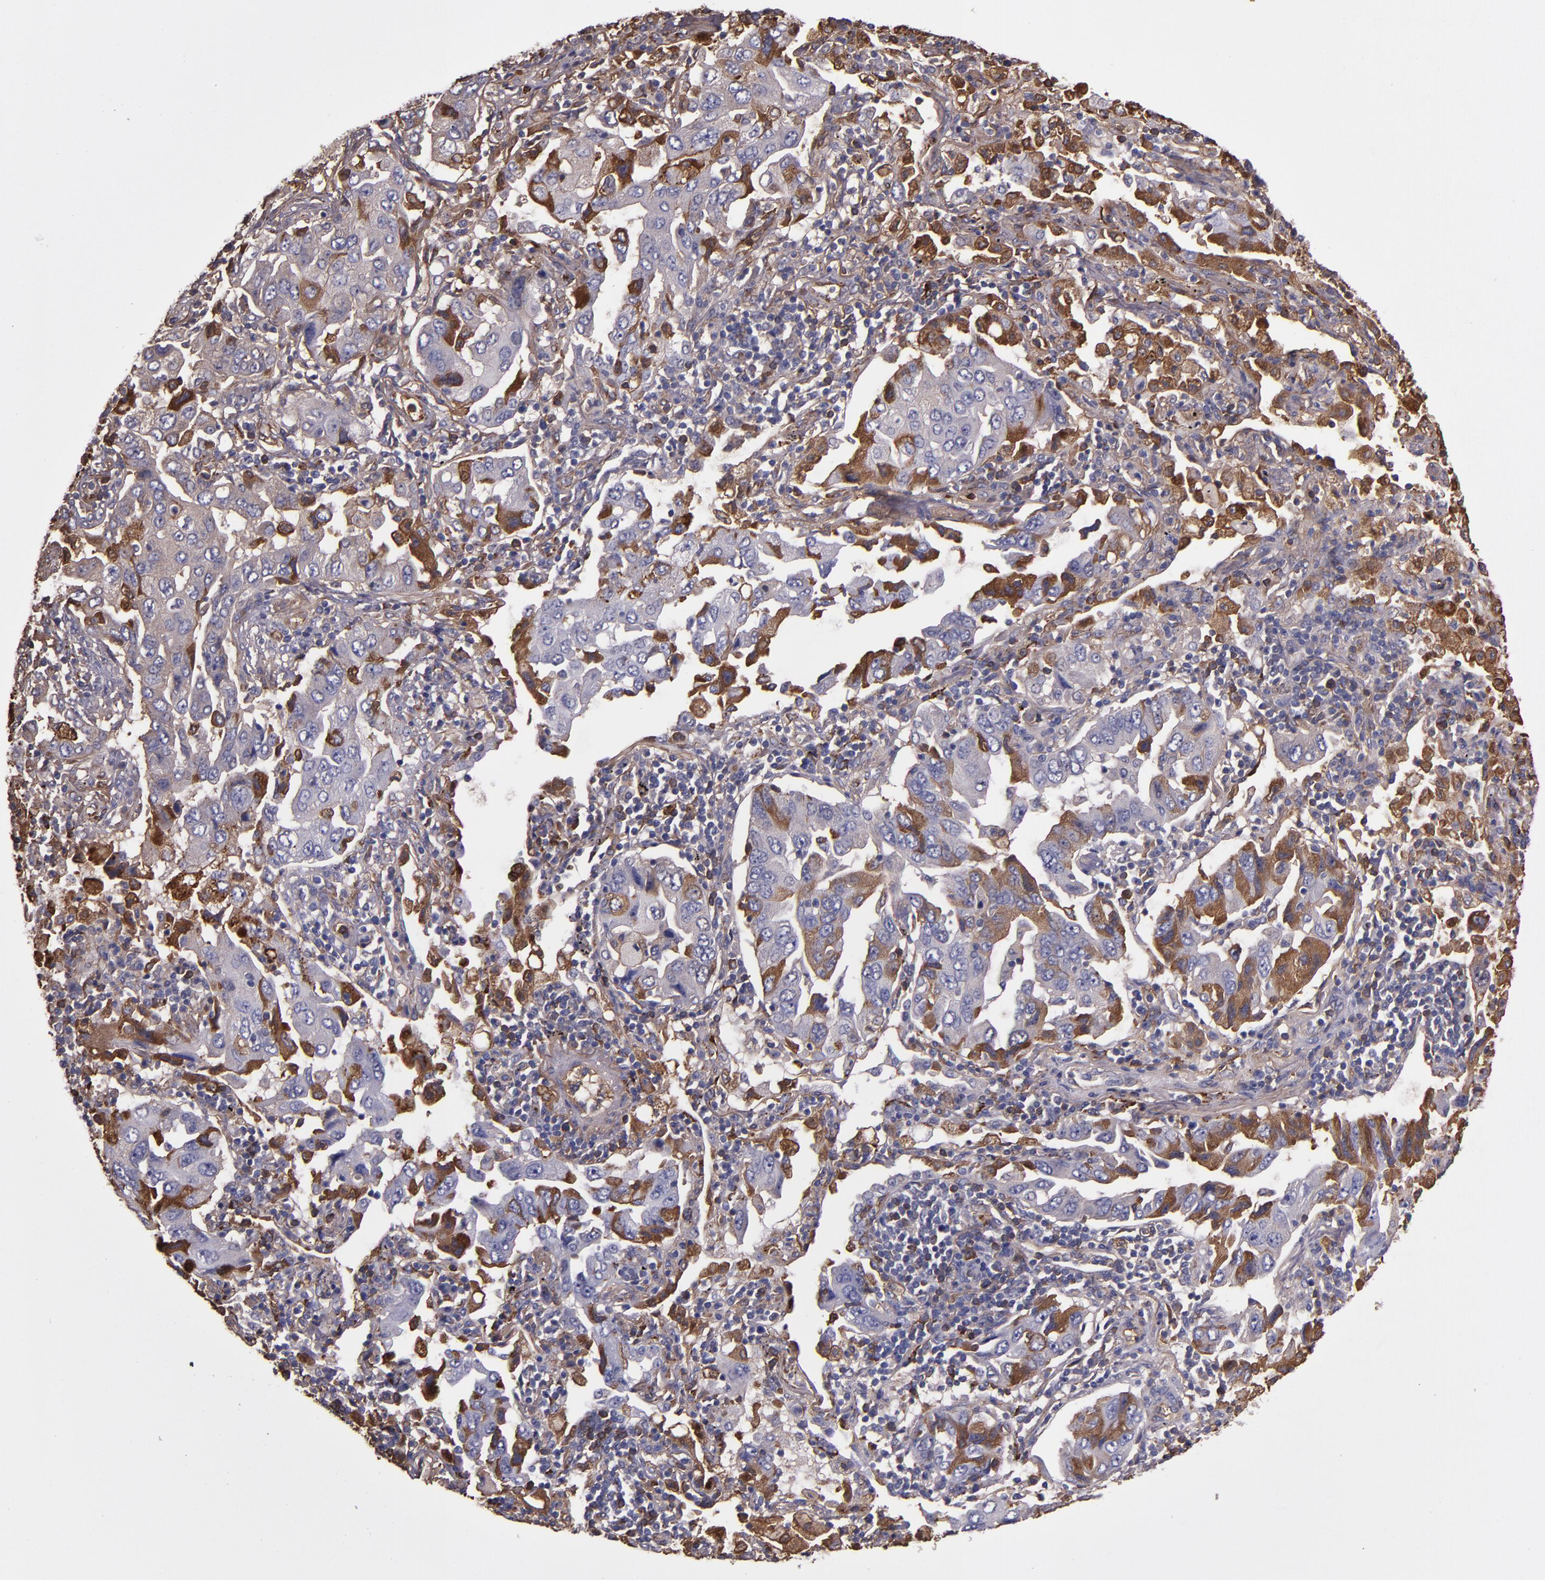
{"staining": {"intensity": "moderate", "quantity": "<25%", "location": "cytoplasmic/membranous"}, "tissue": "lung cancer", "cell_type": "Tumor cells", "image_type": "cancer", "snomed": [{"axis": "morphology", "description": "Adenocarcinoma, NOS"}, {"axis": "topography", "description": "Lung"}], "caption": "A low amount of moderate cytoplasmic/membranous positivity is appreciated in about <25% of tumor cells in adenocarcinoma (lung) tissue. The staining was performed using DAB (3,3'-diaminobenzidine), with brown indicating positive protein expression. Nuclei are stained blue with hematoxylin.", "gene": "A2M", "patient": {"sex": "female", "age": 65}}